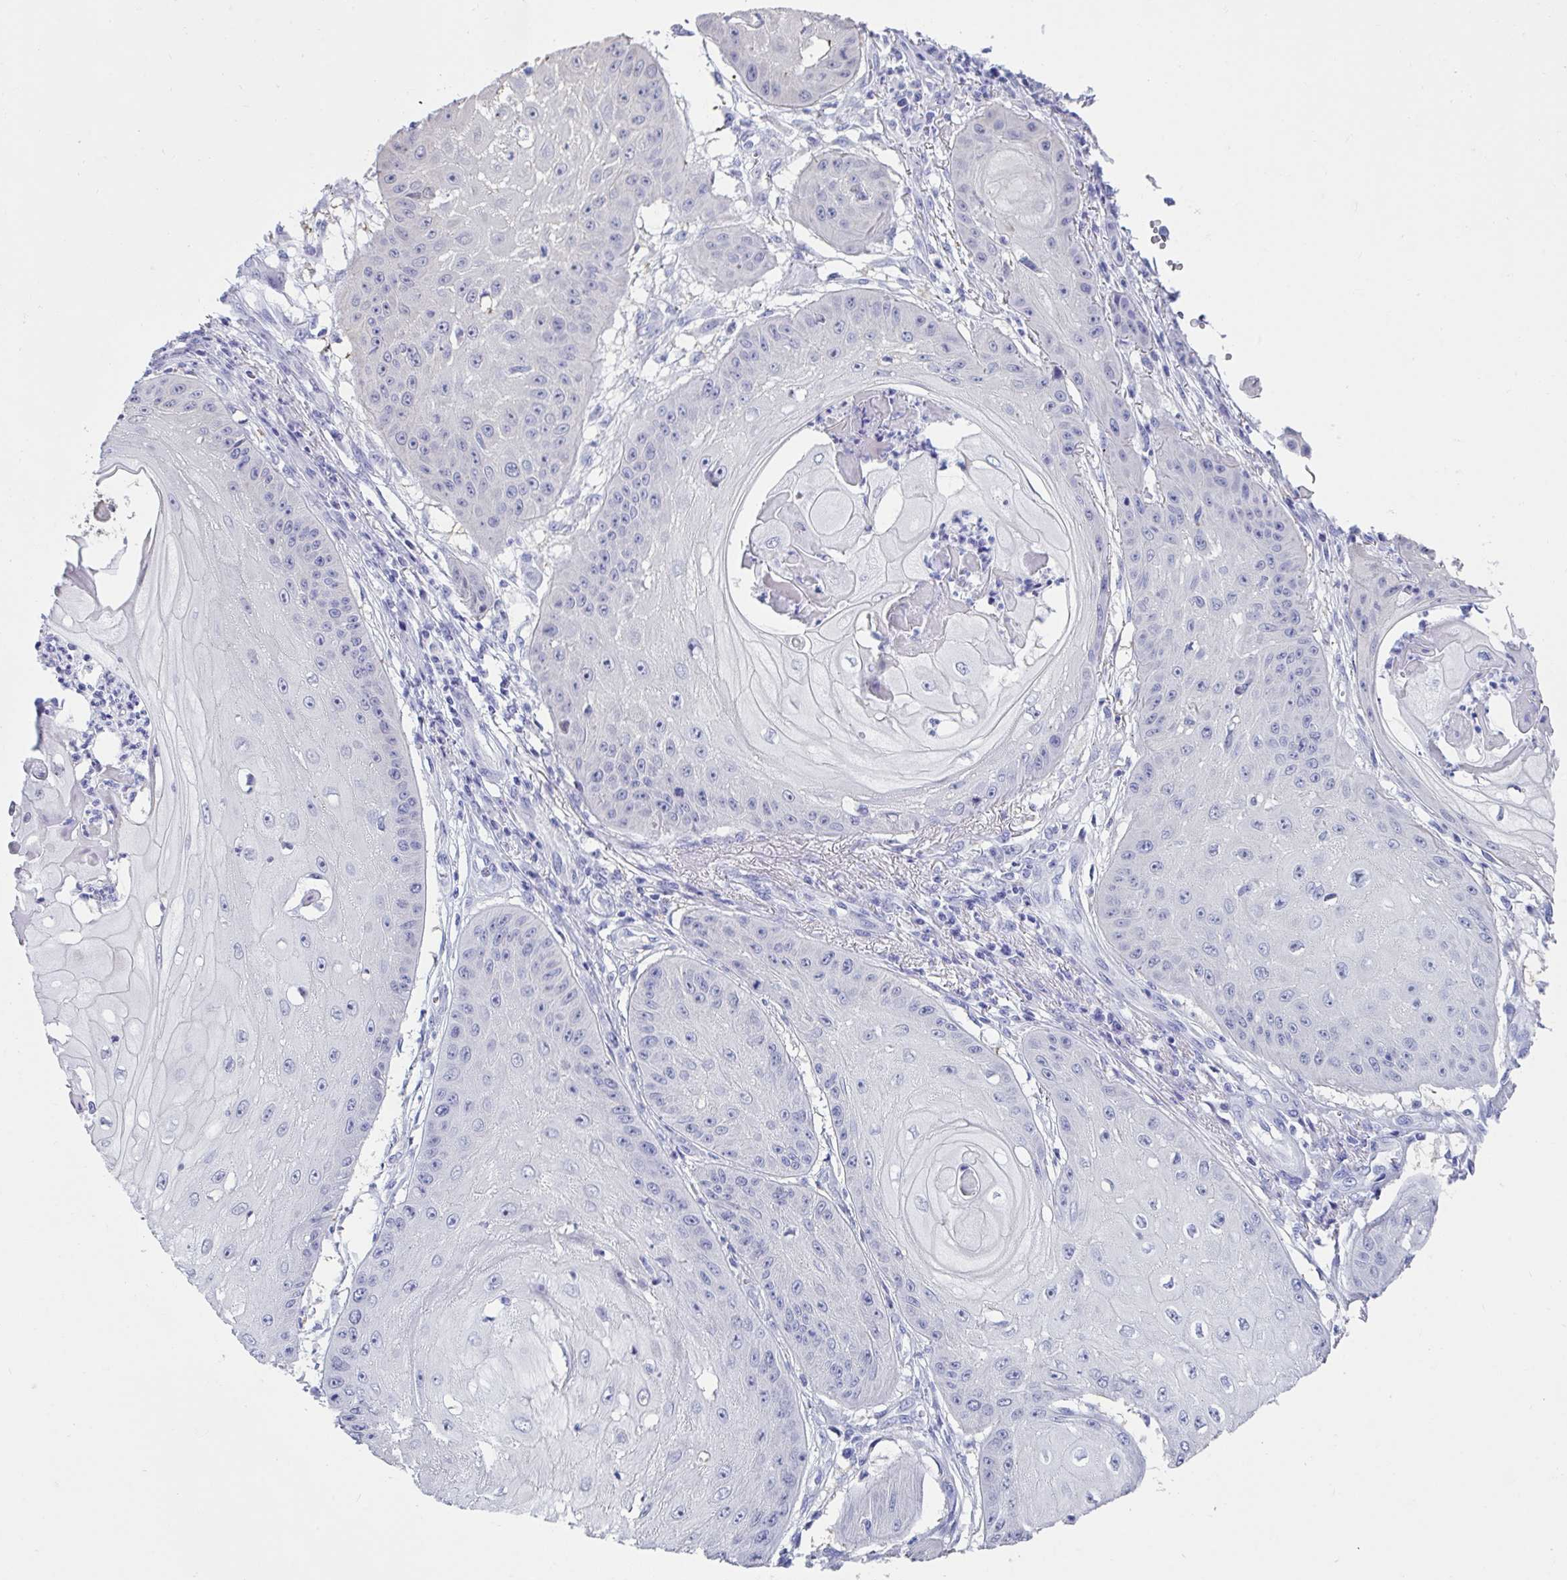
{"staining": {"intensity": "negative", "quantity": "none", "location": "none"}, "tissue": "skin cancer", "cell_type": "Tumor cells", "image_type": "cancer", "snomed": [{"axis": "morphology", "description": "Squamous cell carcinoma, NOS"}, {"axis": "topography", "description": "Skin"}], "caption": "Immunohistochemistry (IHC) image of neoplastic tissue: skin squamous cell carcinoma stained with DAB demonstrates no significant protein positivity in tumor cells. (DAB immunohistochemistry with hematoxylin counter stain).", "gene": "TTC30B", "patient": {"sex": "male", "age": 70}}